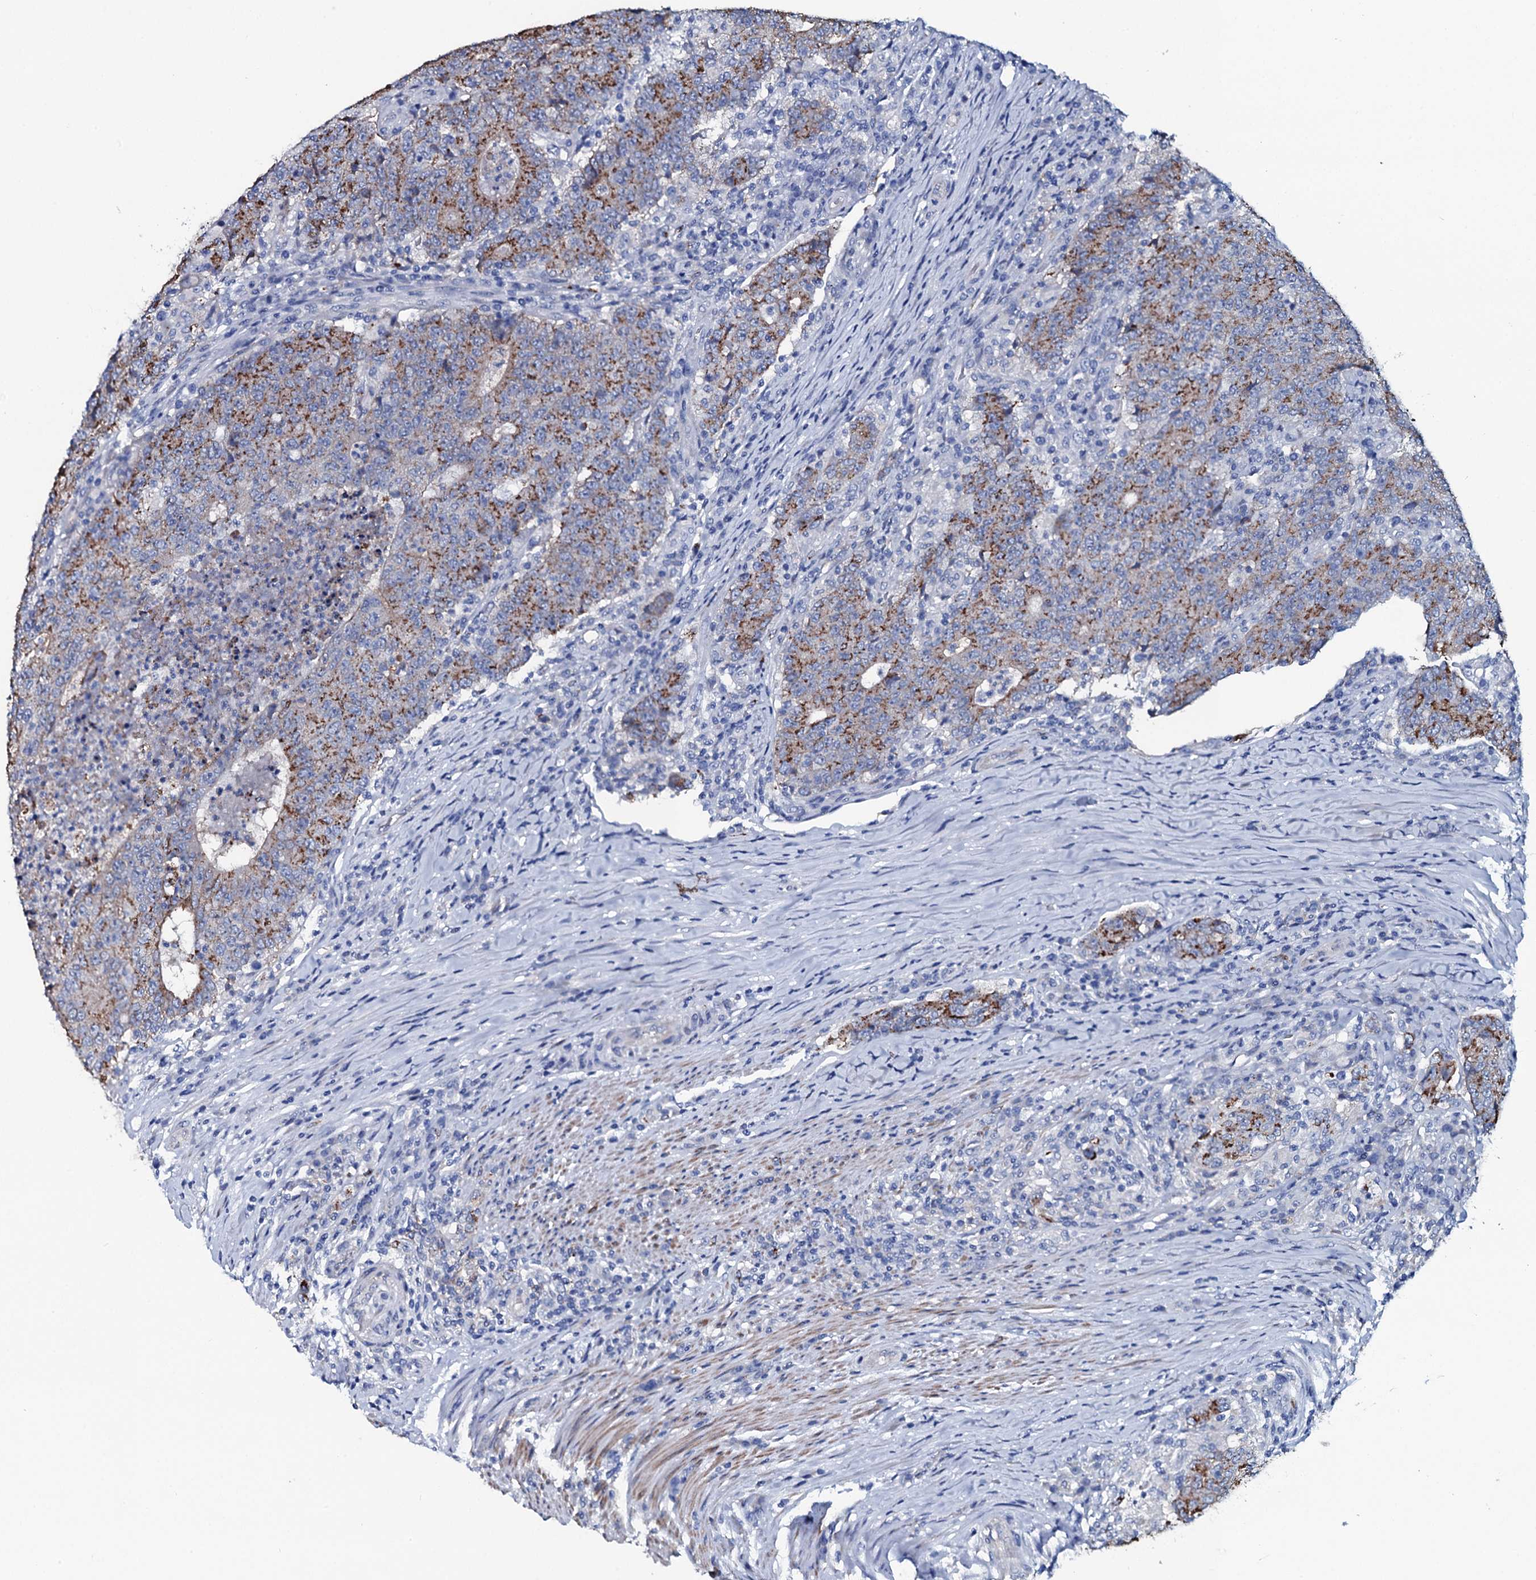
{"staining": {"intensity": "moderate", "quantity": ">75%", "location": "cytoplasmic/membranous"}, "tissue": "colorectal cancer", "cell_type": "Tumor cells", "image_type": "cancer", "snomed": [{"axis": "morphology", "description": "Adenocarcinoma, NOS"}, {"axis": "topography", "description": "Colon"}], "caption": "Human colorectal cancer stained with a protein marker reveals moderate staining in tumor cells.", "gene": "GYS2", "patient": {"sex": "female", "age": 75}}